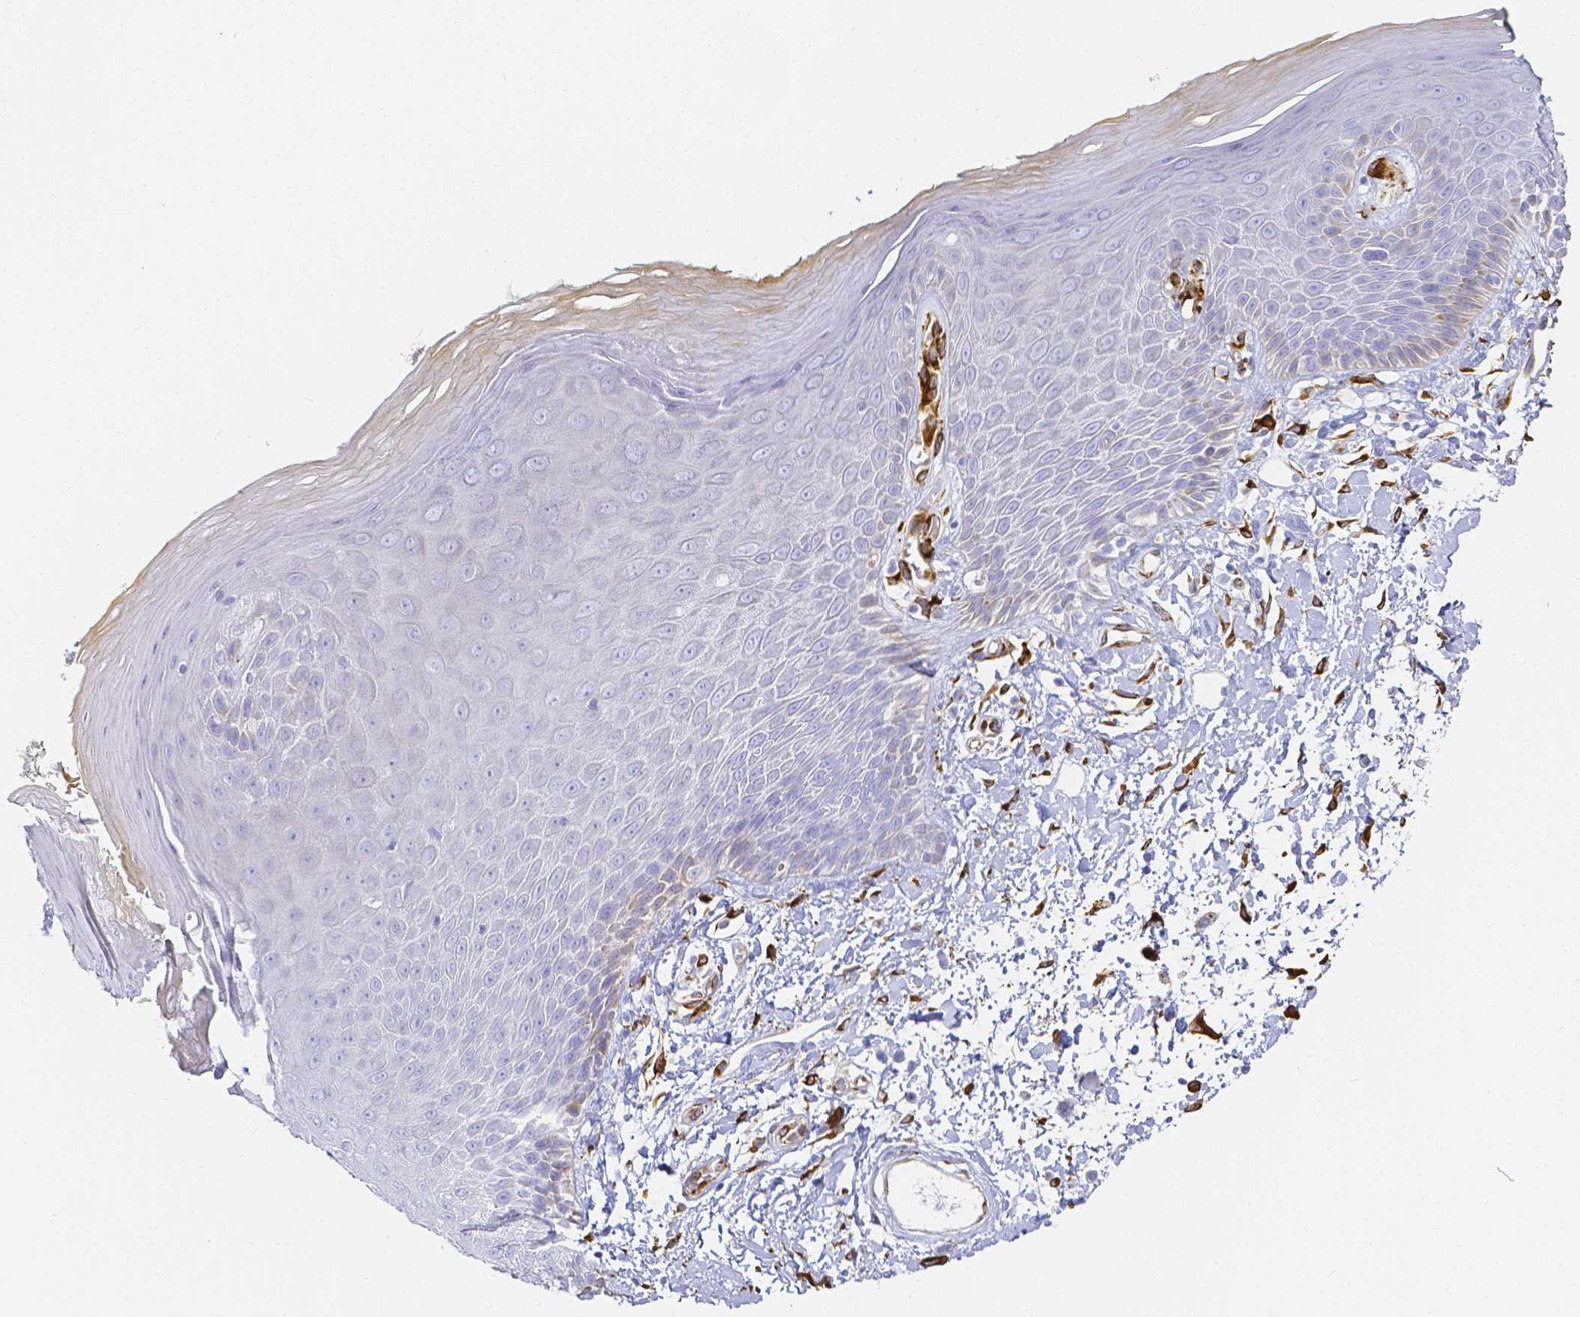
{"staining": {"intensity": "negative", "quantity": "none", "location": "none"}, "tissue": "skin", "cell_type": "Epidermal cells", "image_type": "normal", "snomed": [{"axis": "morphology", "description": "Normal tissue, NOS"}, {"axis": "topography", "description": "Anal"}, {"axis": "topography", "description": "Peripheral nerve tissue"}], "caption": "An immunohistochemistry (IHC) image of benign skin is shown. There is no staining in epidermal cells of skin. The staining is performed using DAB brown chromogen with nuclei counter-stained in using hematoxylin.", "gene": "SMURF1", "patient": {"sex": "male", "age": 78}}